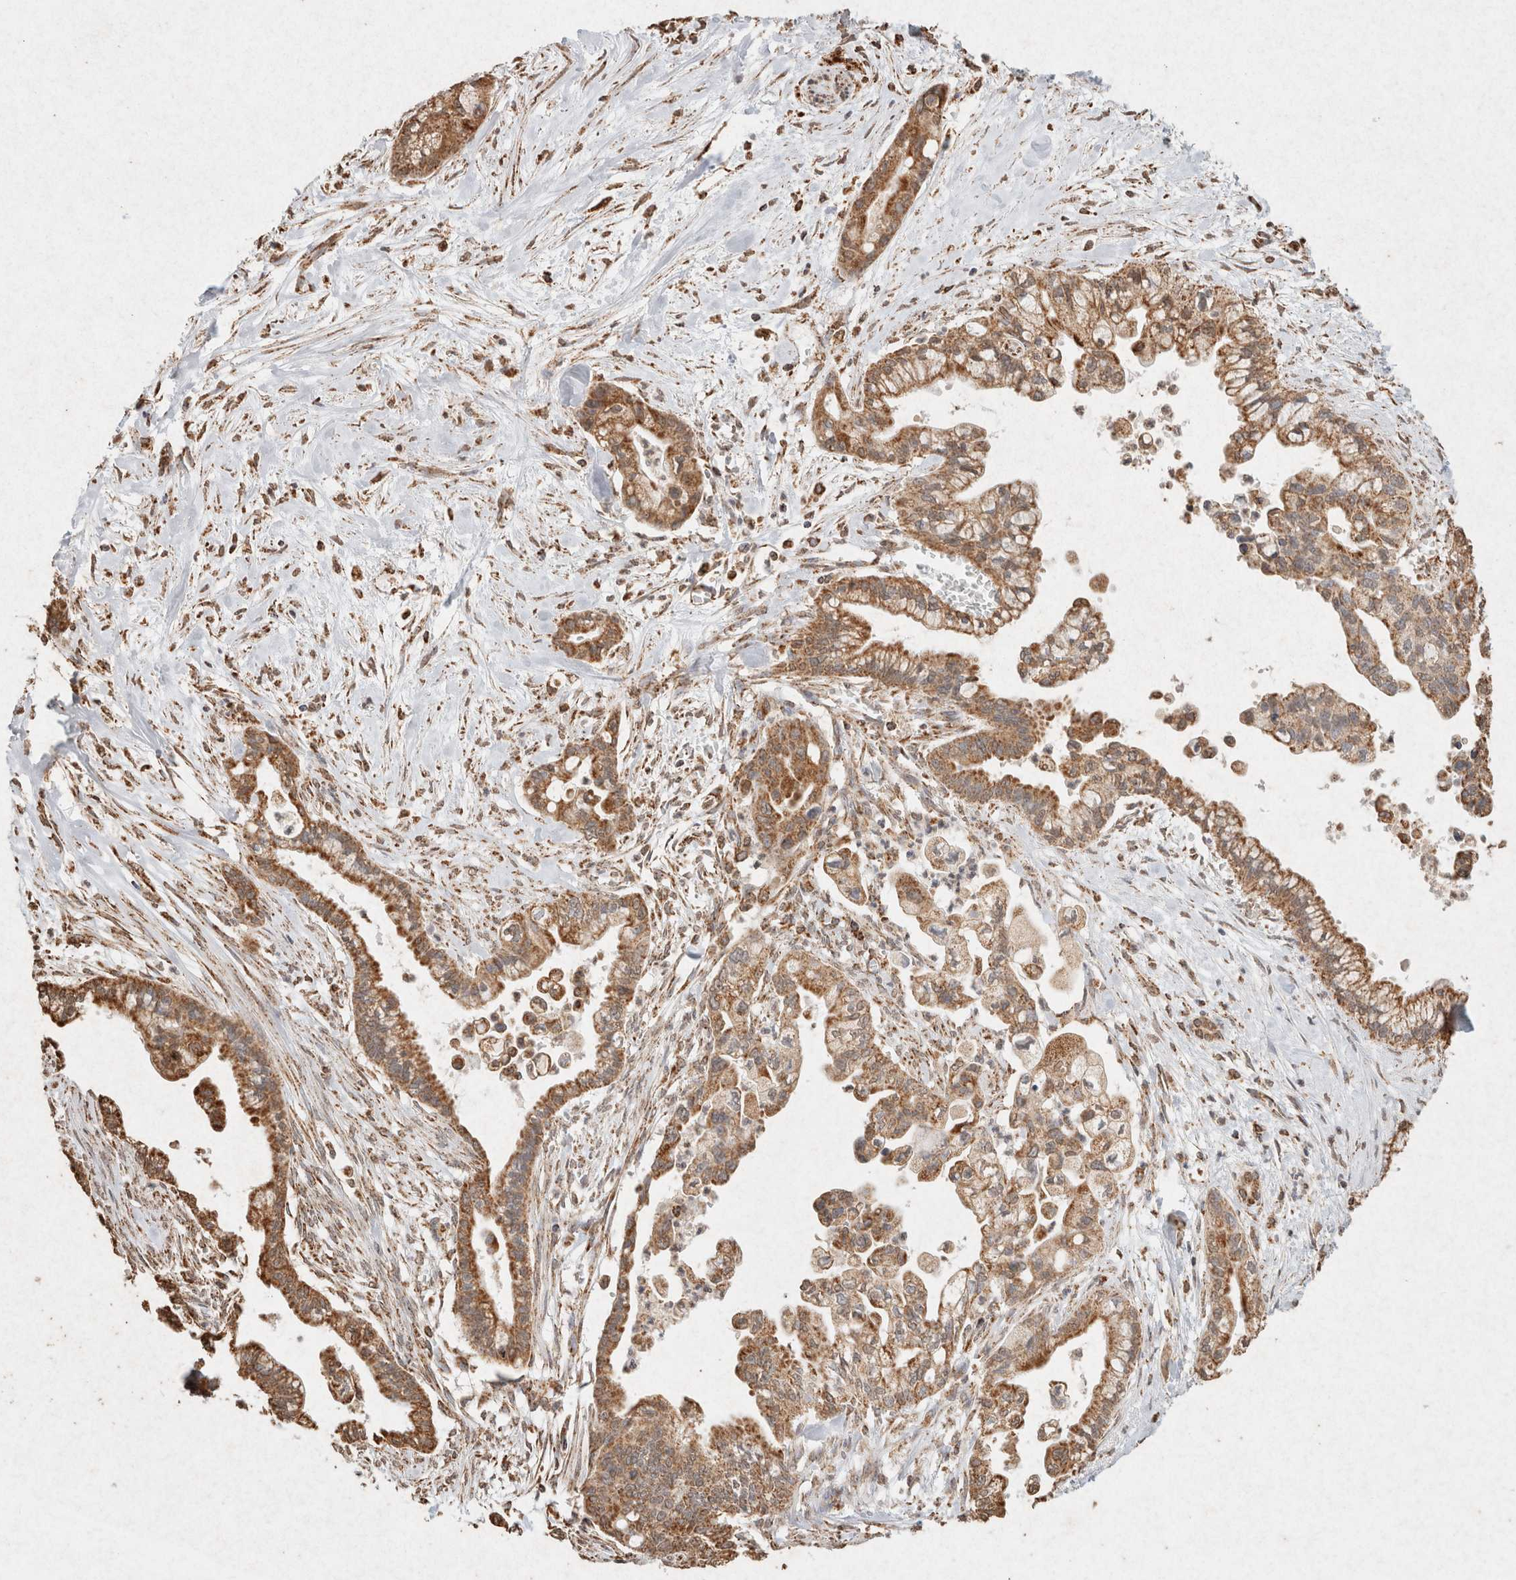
{"staining": {"intensity": "moderate", "quantity": ">75%", "location": "cytoplasmic/membranous"}, "tissue": "pancreatic cancer", "cell_type": "Tumor cells", "image_type": "cancer", "snomed": [{"axis": "morphology", "description": "Adenocarcinoma, NOS"}, {"axis": "topography", "description": "Pancreas"}], "caption": "An image of pancreatic adenocarcinoma stained for a protein exhibits moderate cytoplasmic/membranous brown staining in tumor cells.", "gene": "SDC2", "patient": {"sex": "male", "age": 70}}